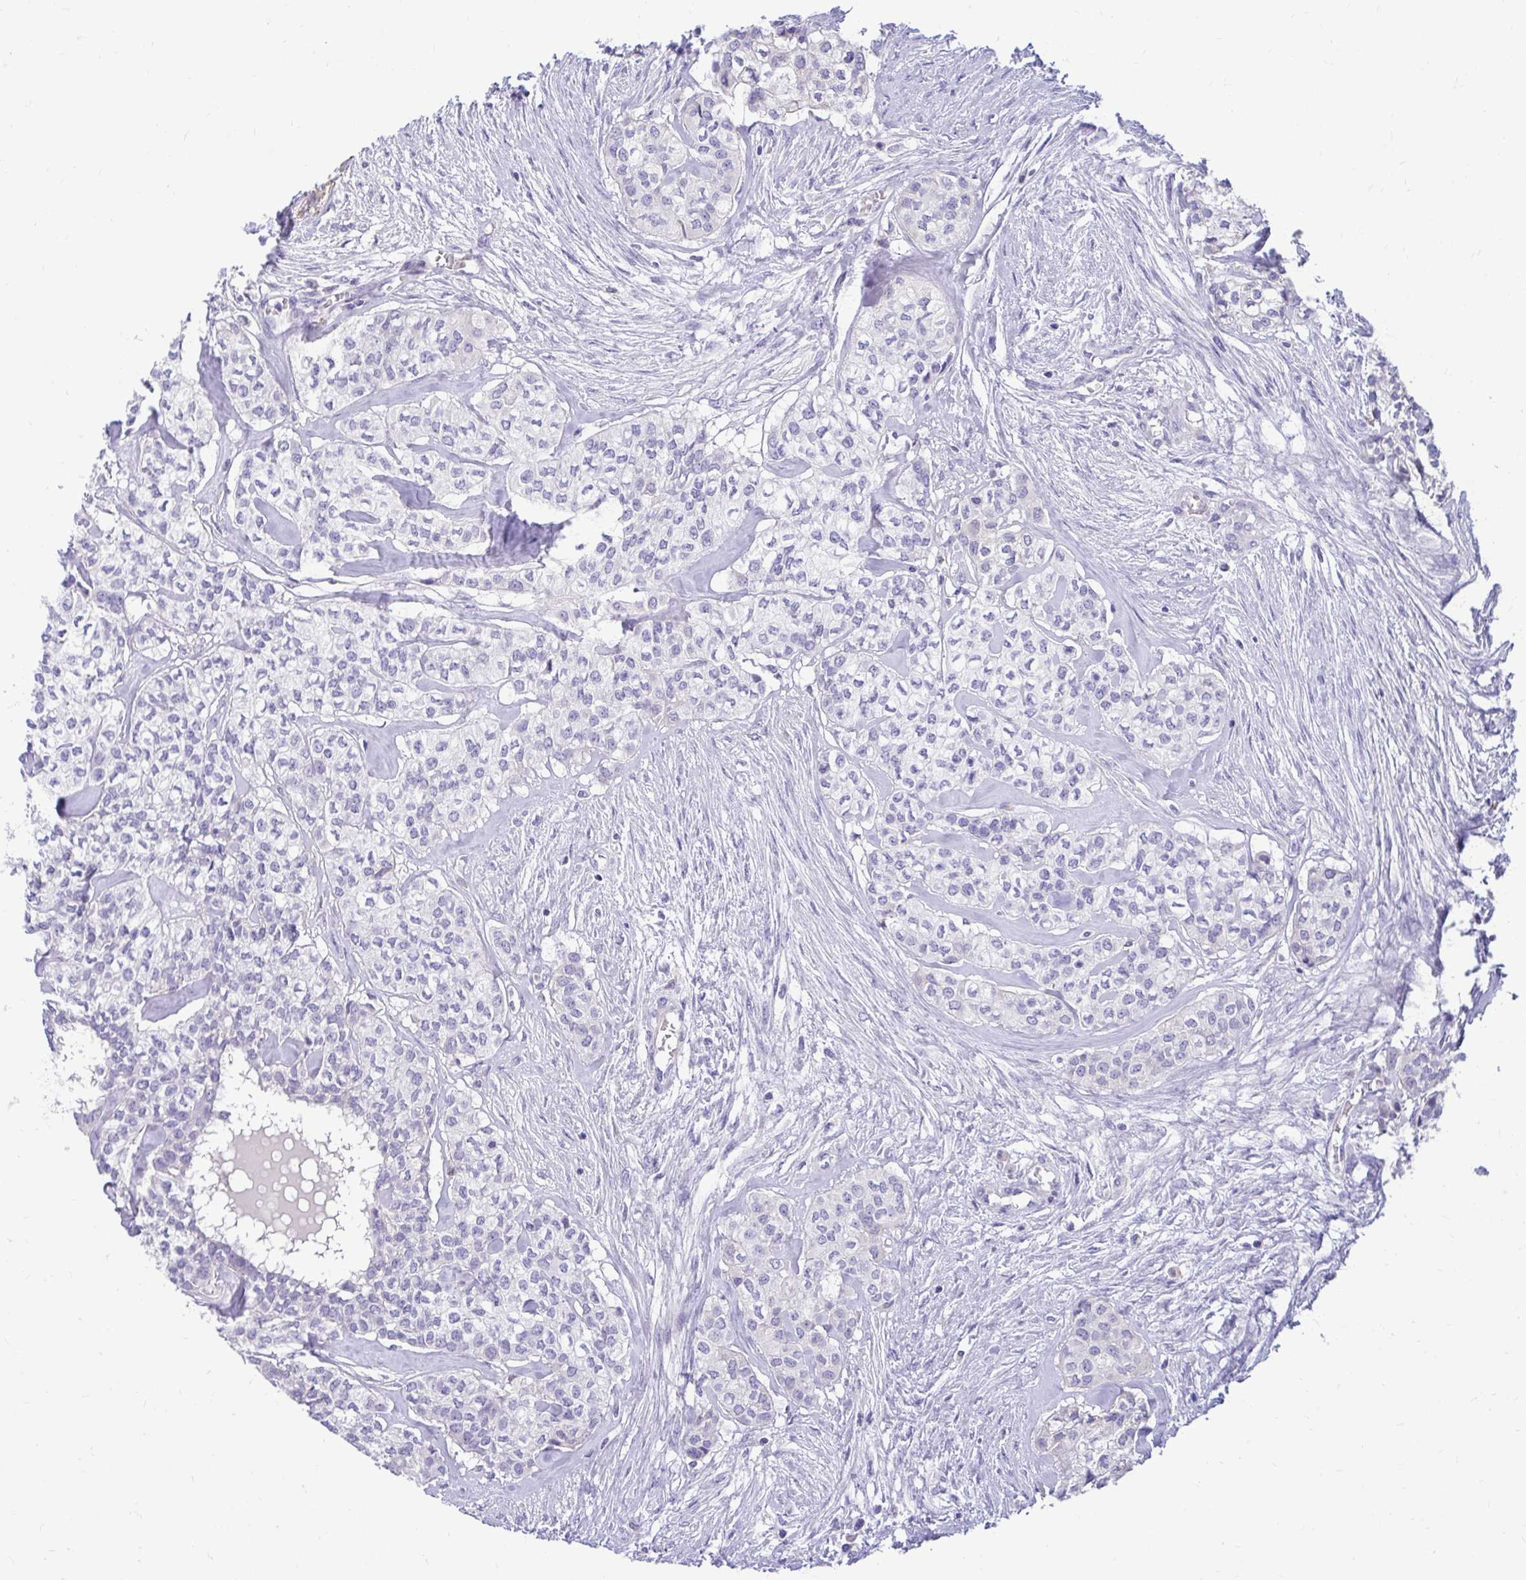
{"staining": {"intensity": "negative", "quantity": "none", "location": "none"}, "tissue": "head and neck cancer", "cell_type": "Tumor cells", "image_type": "cancer", "snomed": [{"axis": "morphology", "description": "Adenocarcinoma, NOS"}, {"axis": "topography", "description": "Head-Neck"}], "caption": "Tumor cells are negative for brown protein staining in head and neck cancer (adenocarcinoma).", "gene": "PKN3", "patient": {"sex": "male", "age": 81}}